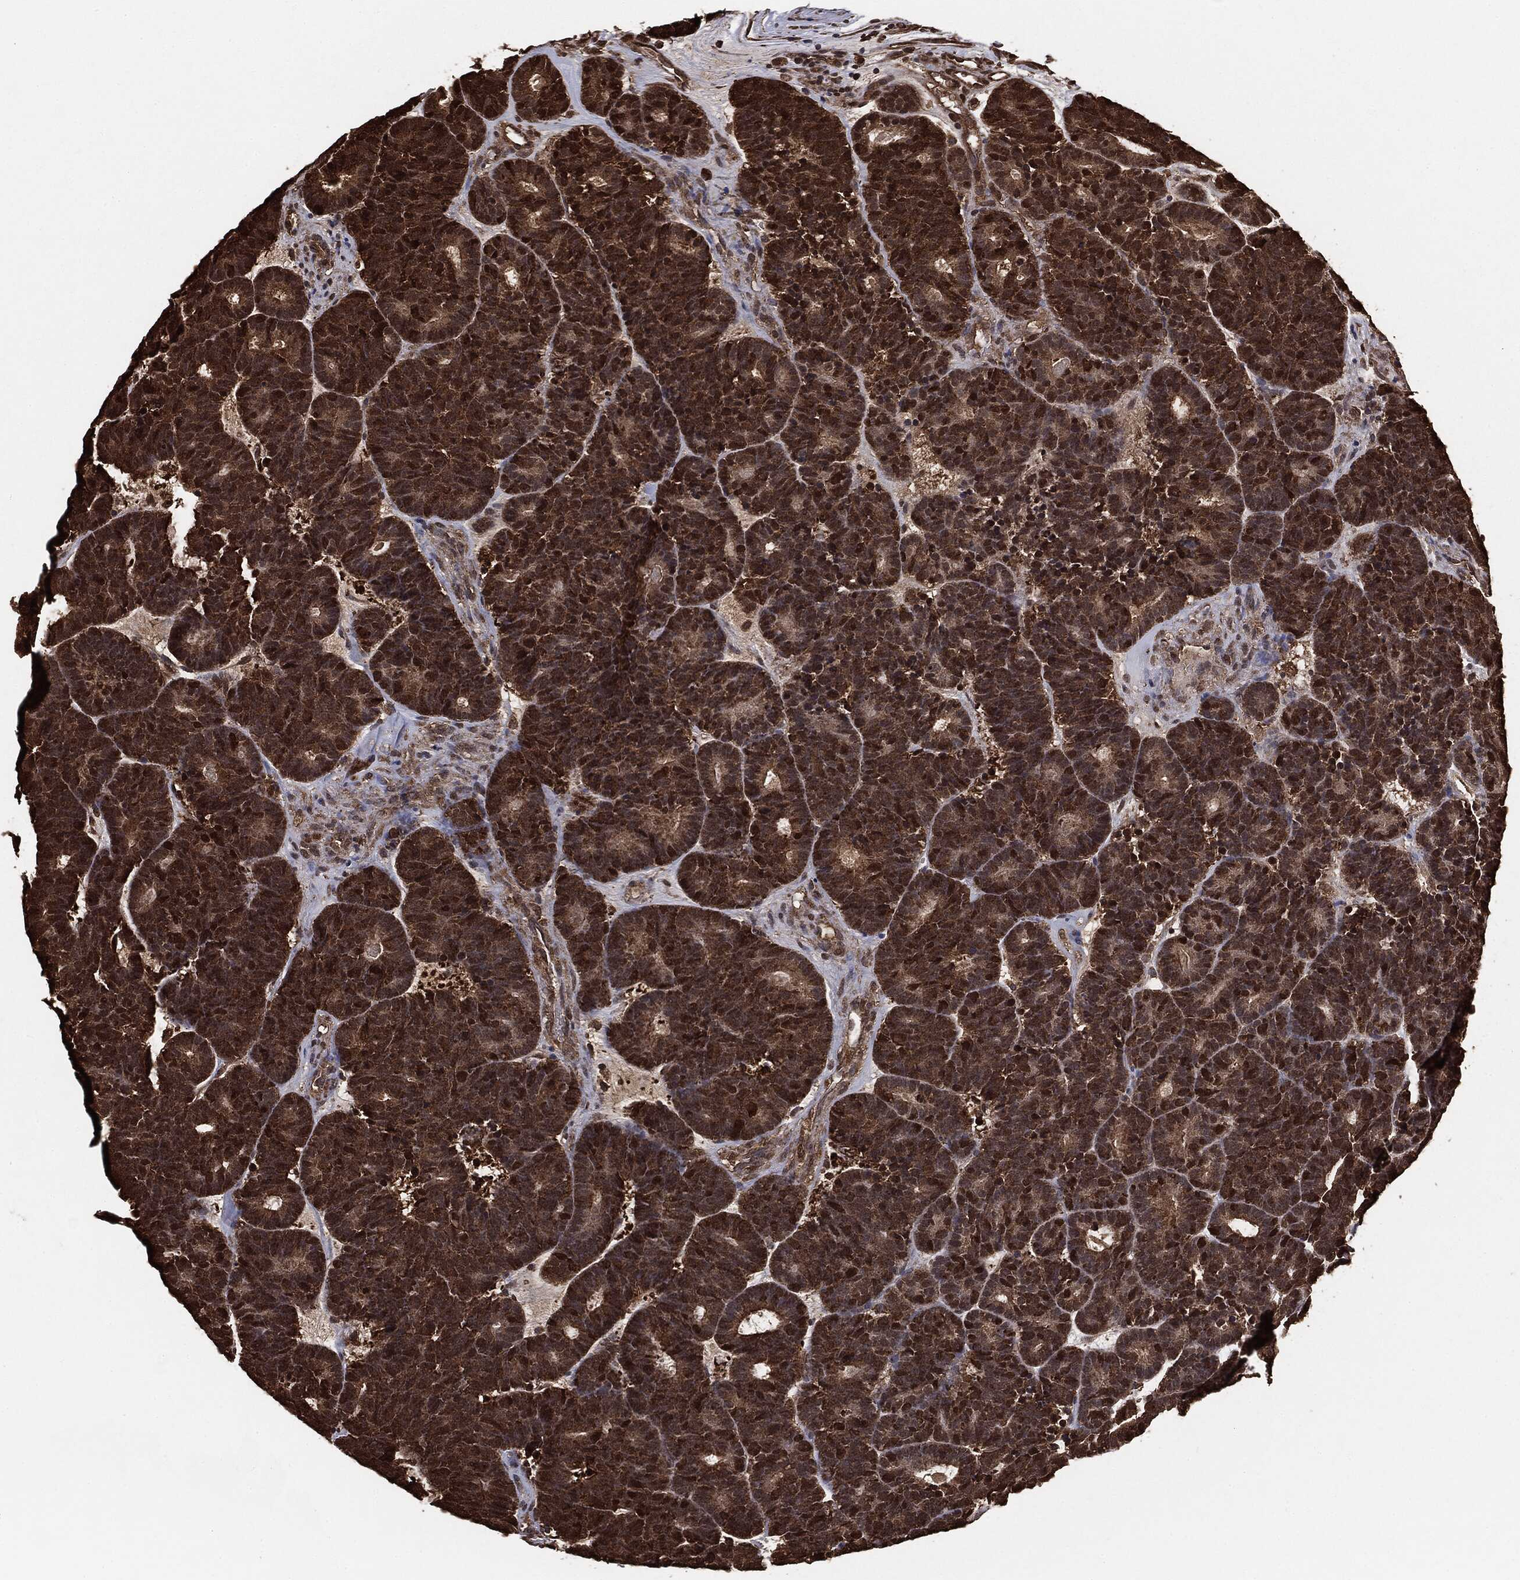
{"staining": {"intensity": "strong", "quantity": ">75%", "location": "cytoplasmic/membranous"}, "tissue": "head and neck cancer", "cell_type": "Tumor cells", "image_type": "cancer", "snomed": [{"axis": "morphology", "description": "Adenocarcinoma, NOS"}, {"axis": "topography", "description": "Head-Neck"}], "caption": "Head and neck cancer (adenocarcinoma) stained with a protein marker reveals strong staining in tumor cells.", "gene": "NME1", "patient": {"sex": "female", "age": 81}}